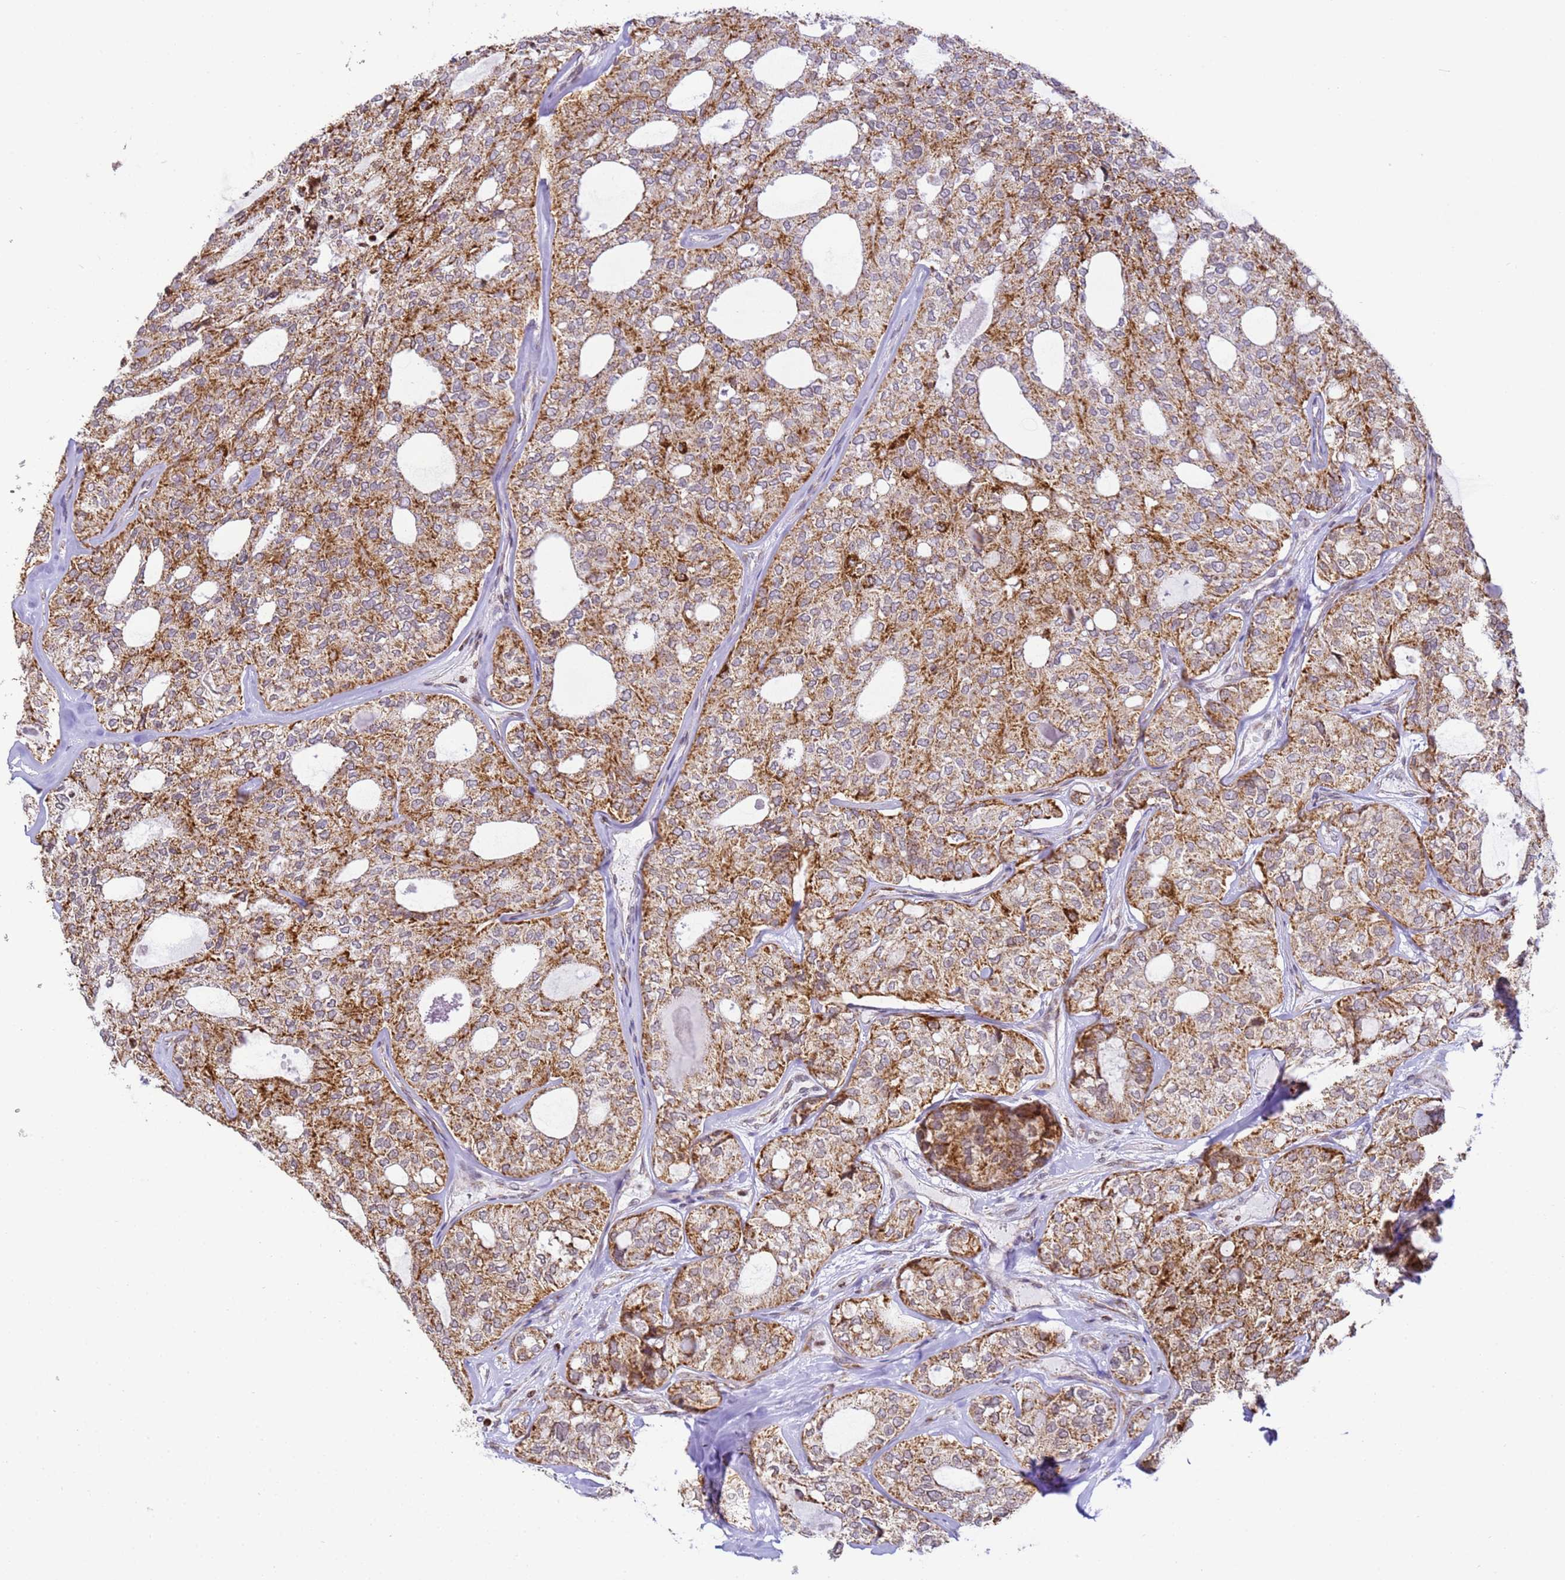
{"staining": {"intensity": "strong", "quantity": ">75%", "location": "cytoplasmic/membranous"}, "tissue": "thyroid cancer", "cell_type": "Tumor cells", "image_type": "cancer", "snomed": [{"axis": "morphology", "description": "Follicular adenoma carcinoma, NOS"}, {"axis": "topography", "description": "Thyroid gland"}], "caption": "A brown stain shows strong cytoplasmic/membranous staining of a protein in human thyroid cancer (follicular adenoma carcinoma) tumor cells.", "gene": "HSPE1", "patient": {"sex": "male", "age": 75}}